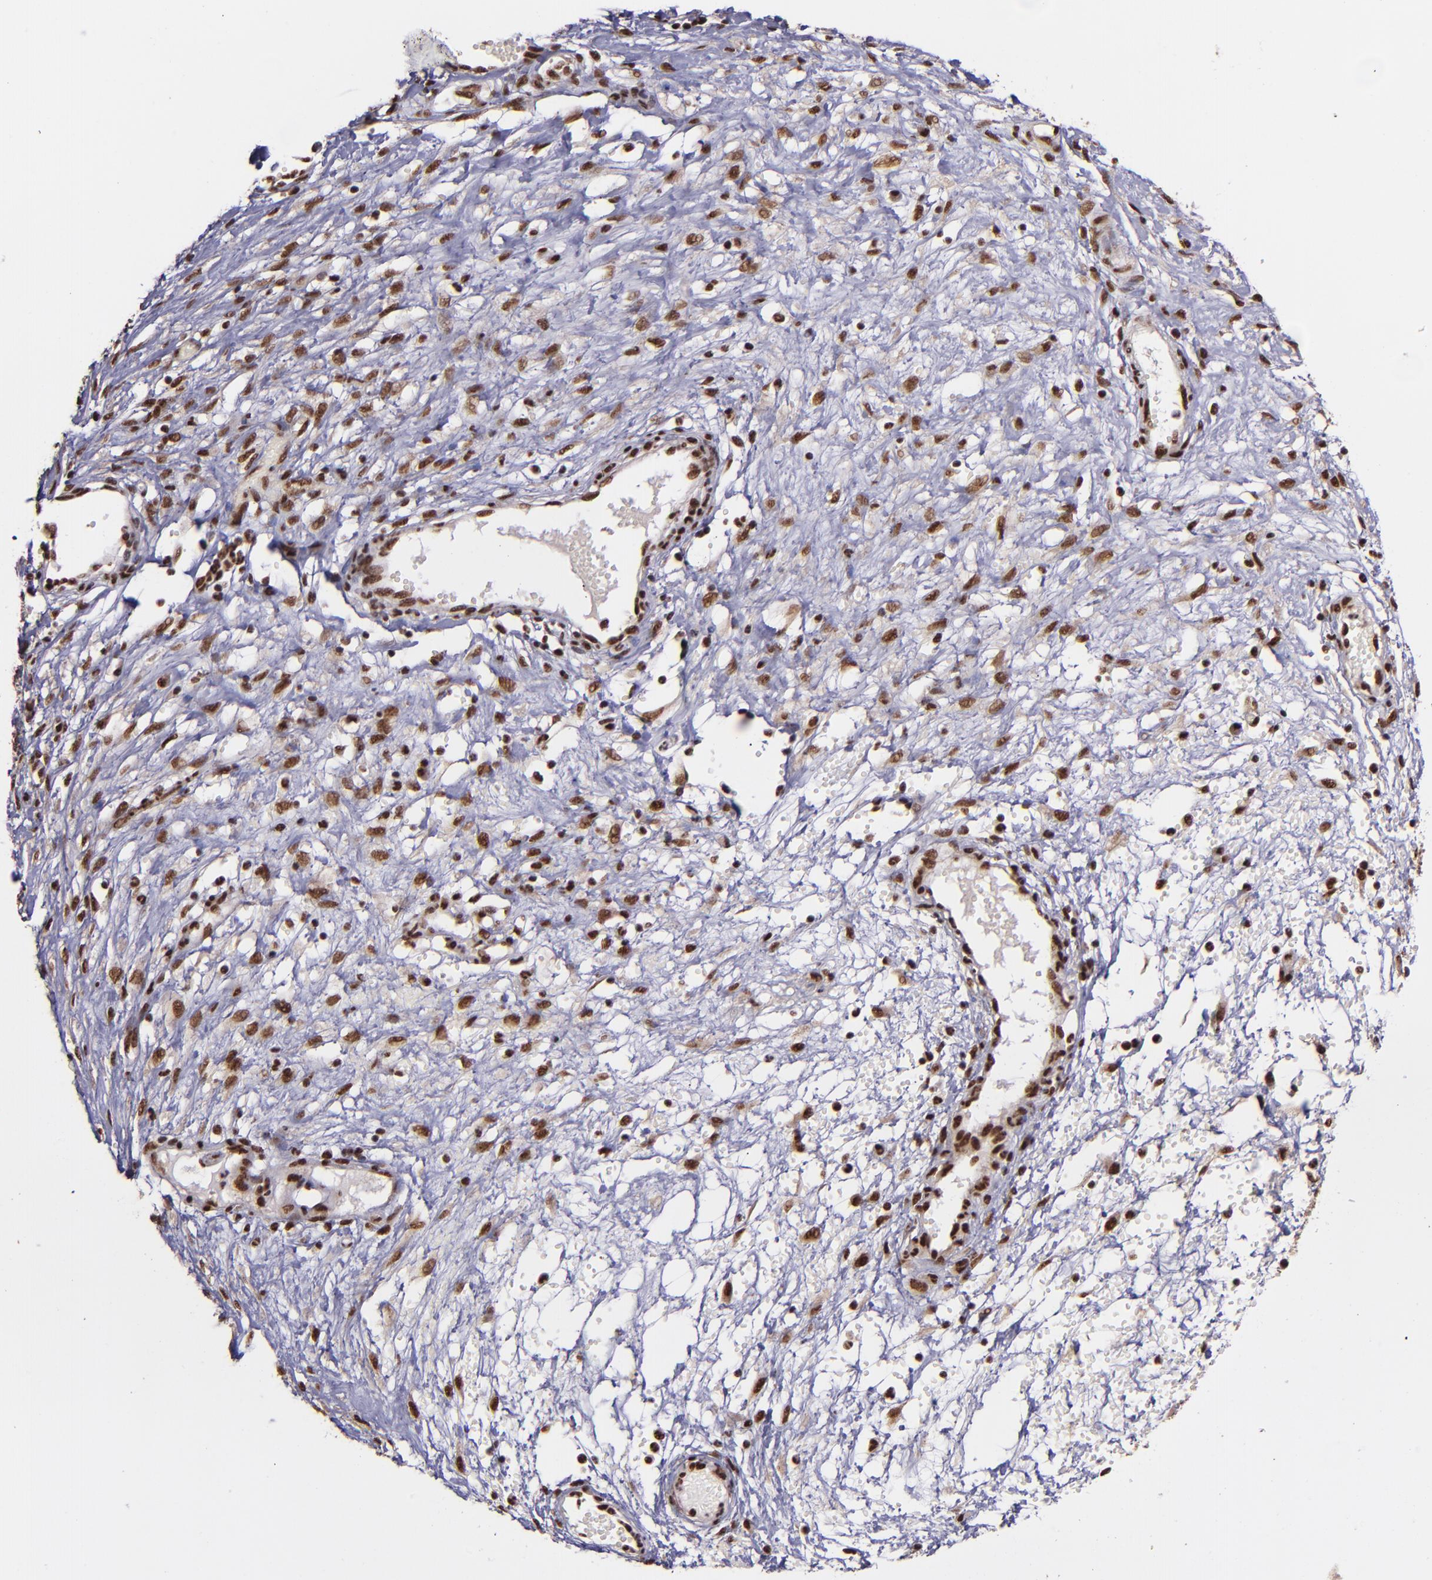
{"staining": {"intensity": "strong", "quantity": ">75%", "location": "nuclear"}, "tissue": "ovarian cancer", "cell_type": "Tumor cells", "image_type": "cancer", "snomed": [{"axis": "morphology", "description": "Carcinoma, endometroid"}, {"axis": "topography", "description": "Ovary"}], "caption": "Strong nuclear positivity is seen in approximately >75% of tumor cells in ovarian cancer. (IHC, brightfield microscopy, high magnification).", "gene": "PQBP1", "patient": {"sex": "female", "age": 42}}